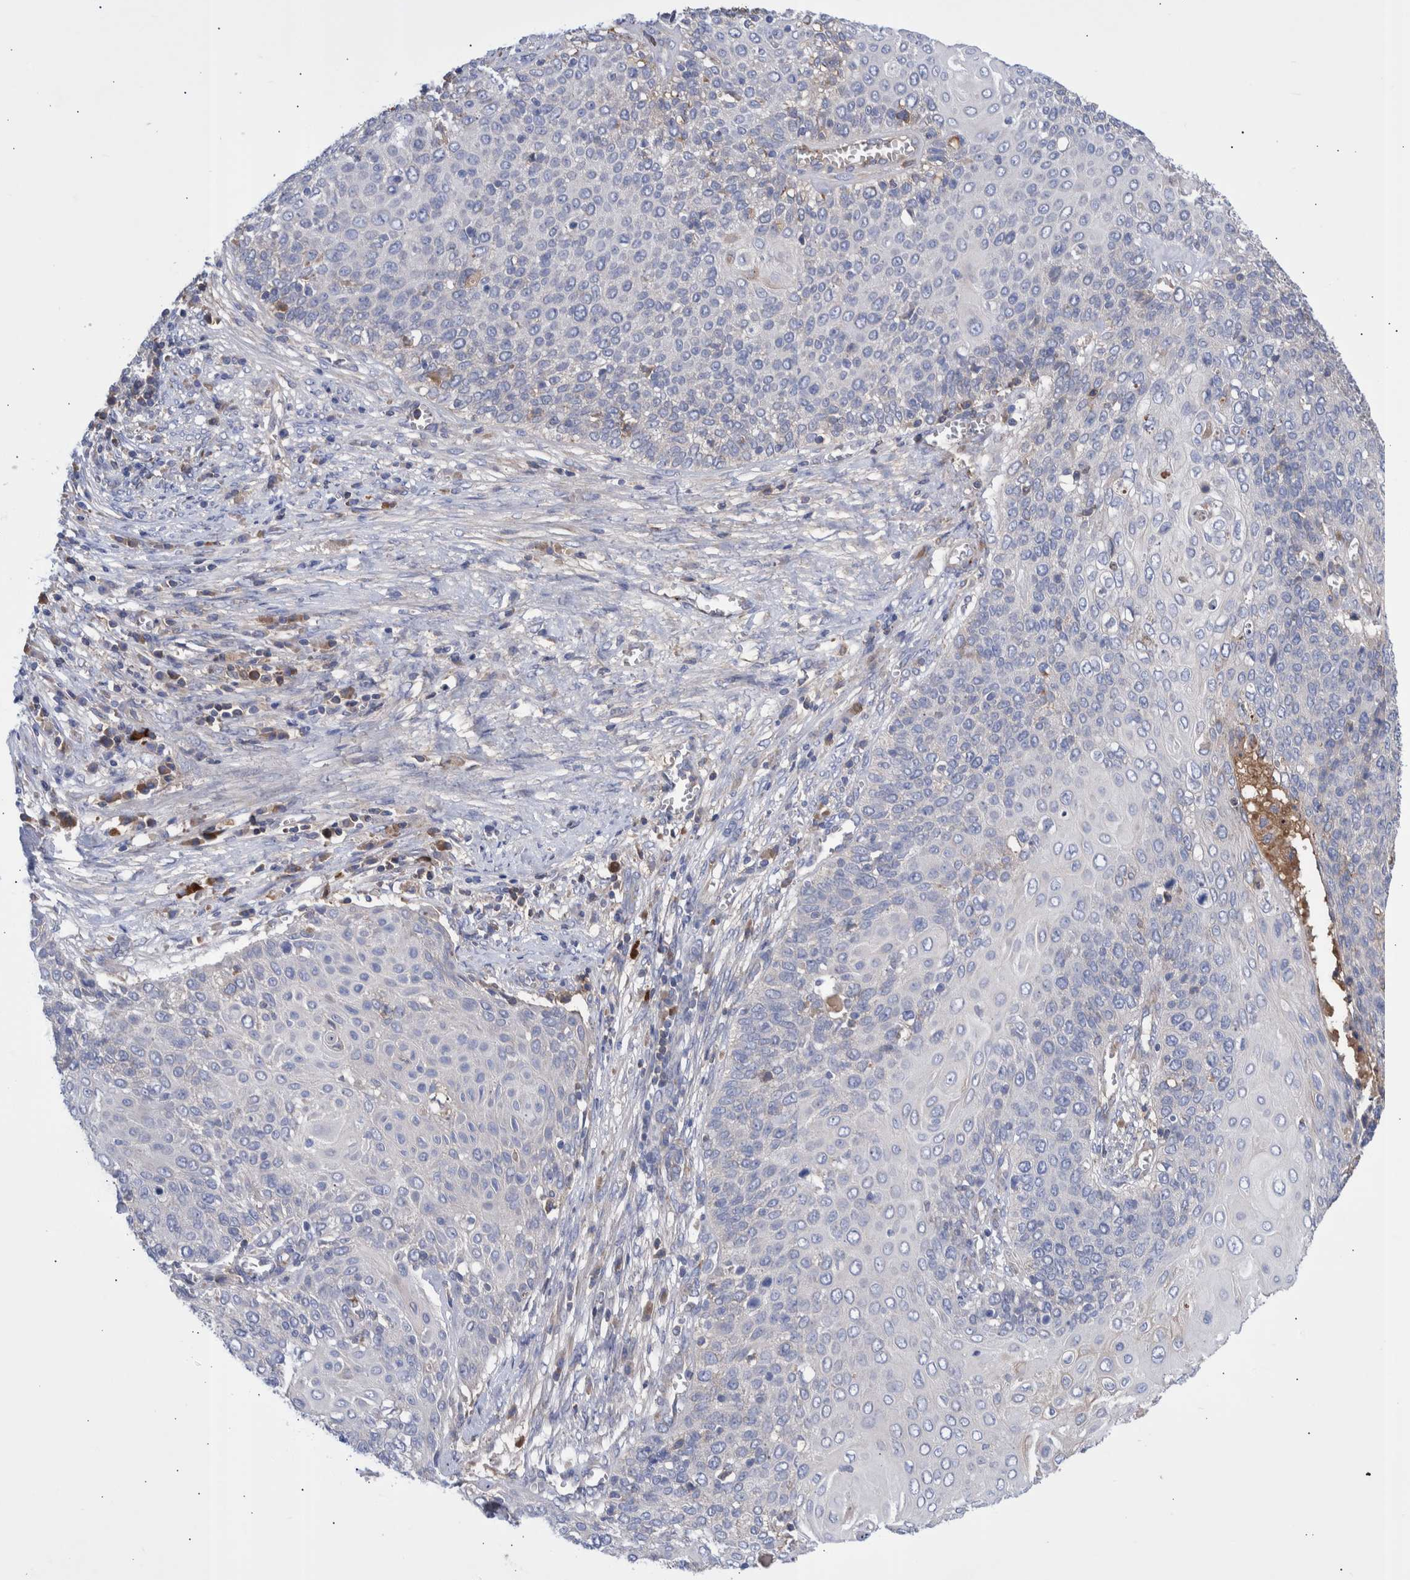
{"staining": {"intensity": "negative", "quantity": "none", "location": "none"}, "tissue": "cervical cancer", "cell_type": "Tumor cells", "image_type": "cancer", "snomed": [{"axis": "morphology", "description": "Squamous cell carcinoma, NOS"}, {"axis": "topography", "description": "Cervix"}], "caption": "This is a histopathology image of immunohistochemistry staining of cervical squamous cell carcinoma, which shows no positivity in tumor cells. (DAB immunohistochemistry (IHC) visualized using brightfield microscopy, high magnification).", "gene": "DLL4", "patient": {"sex": "female", "age": 39}}